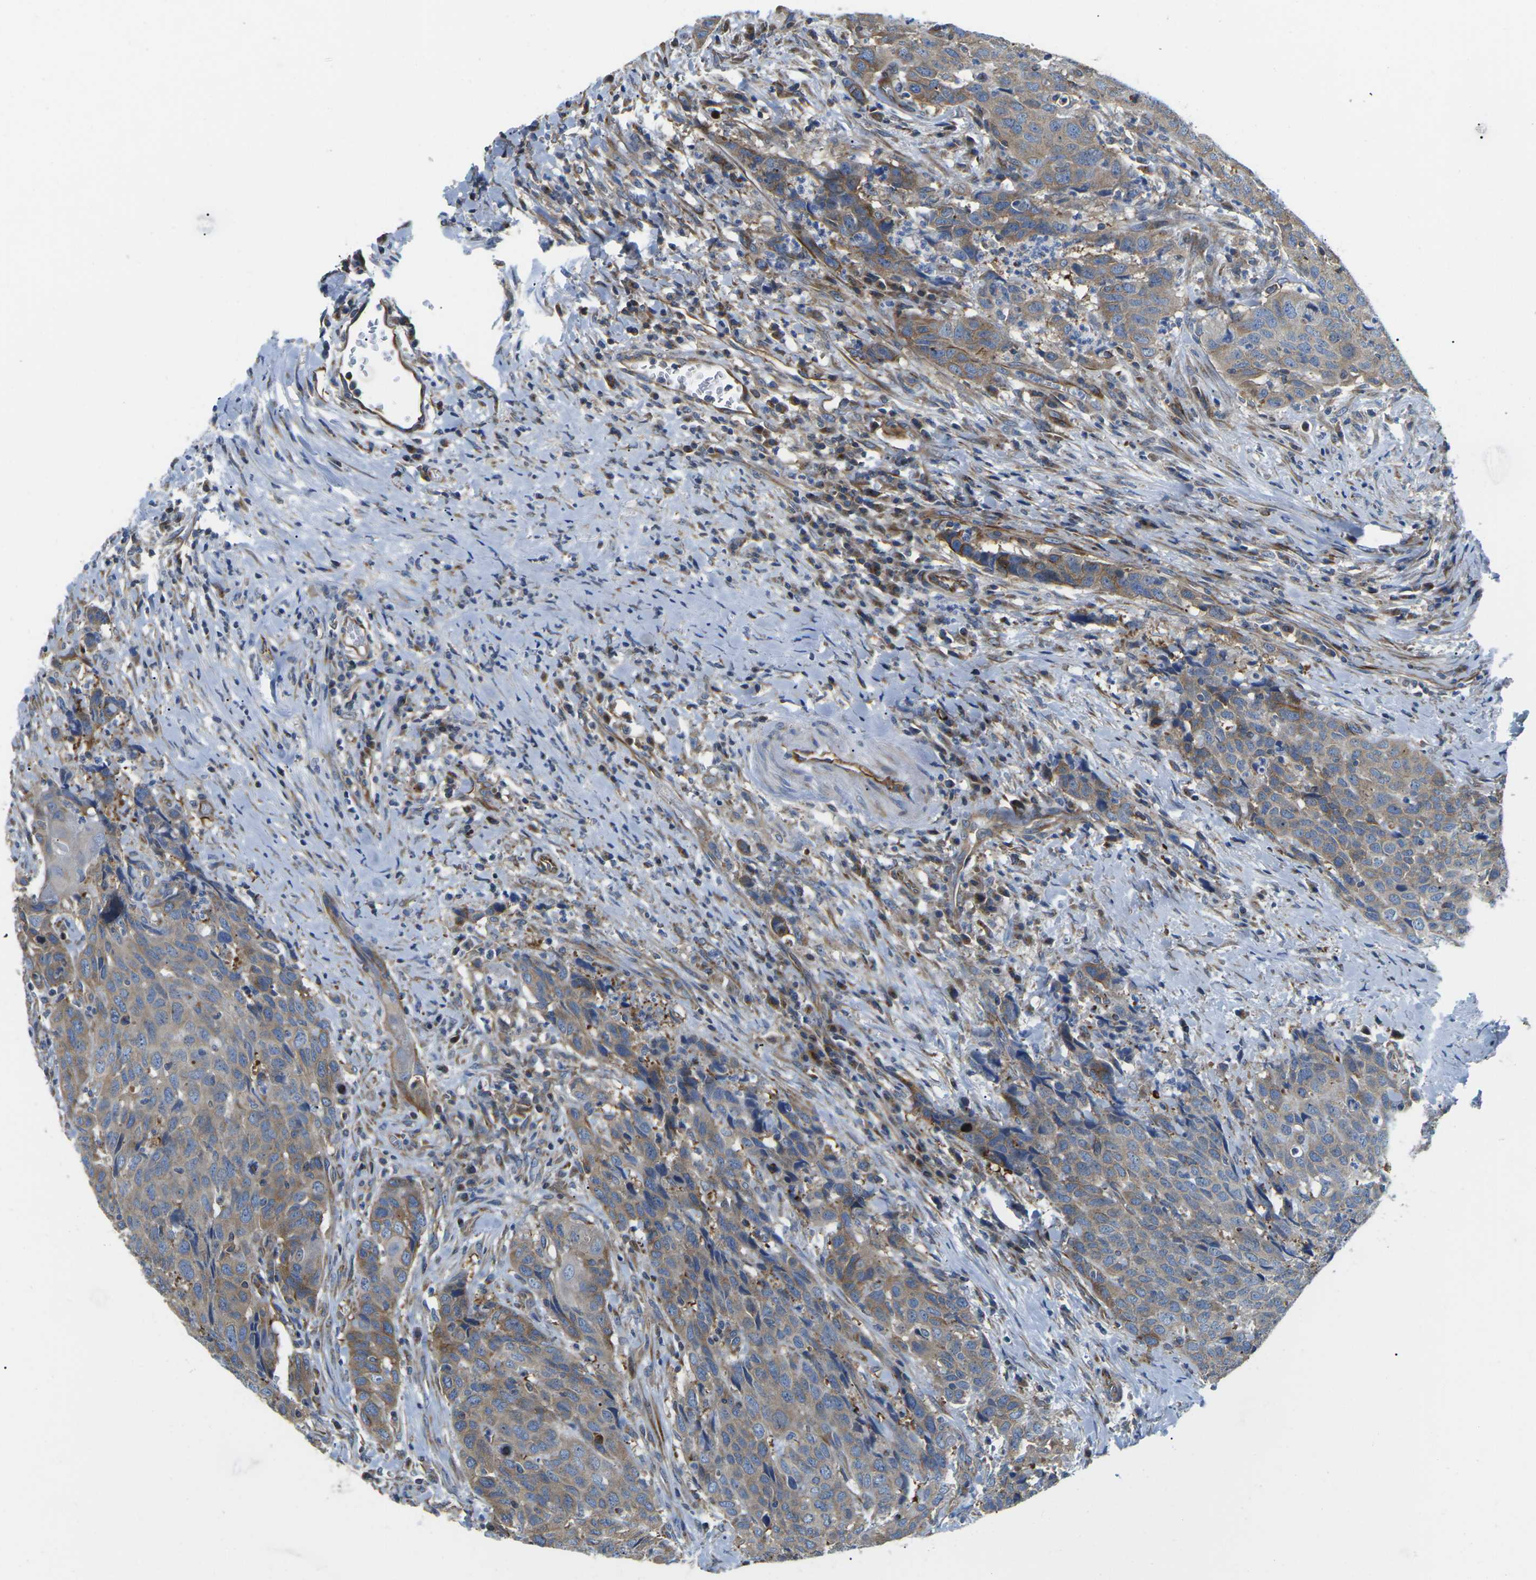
{"staining": {"intensity": "moderate", "quantity": ">75%", "location": "cytoplasmic/membranous"}, "tissue": "head and neck cancer", "cell_type": "Tumor cells", "image_type": "cancer", "snomed": [{"axis": "morphology", "description": "Squamous cell carcinoma, NOS"}, {"axis": "topography", "description": "Head-Neck"}], "caption": "Moderate cytoplasmic/membranous expression is identified in approximately >75% of tumor cells in head and neck squamous cell carcinoma.", "gene": "TMEFF2", "patient": {"sex": "male", "age": 66}}